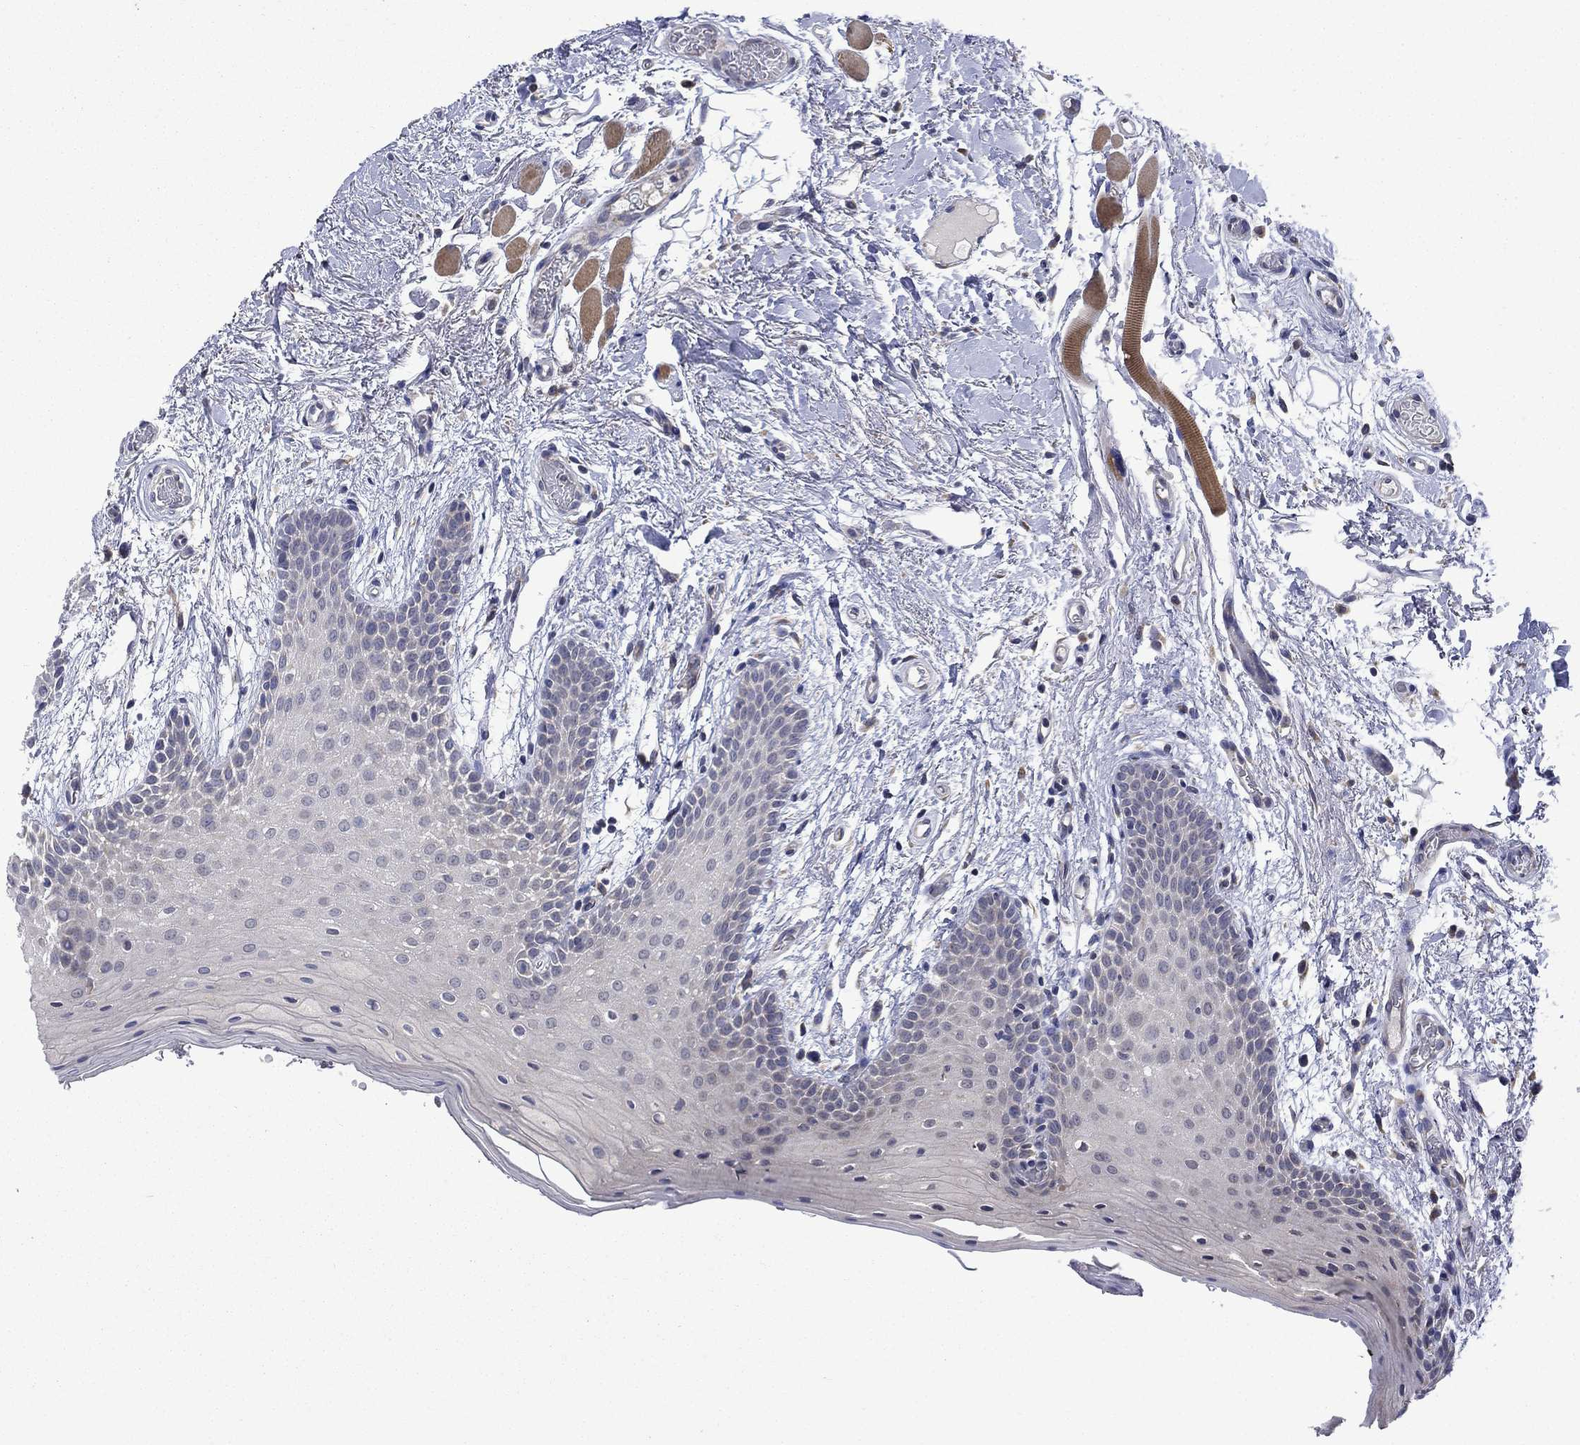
{"staining": {"intensity": "negative", "quantity": "none", "location": "none"}, "tissue": "oral mucosa", "cell_type": "Squamous epithelial cells", "image_type": "normal", "snomed": [{"axis": "morphology", "description": "Normal tissue, NOS"}, {"axis": "topography", "description": "Oral tissue"}, {"axis": "topography", "description": "Tounge, NOS"}], "caption": "This is an IHC photomicrograph of benign human oral mucosa. There is no staining in squamous epithelial cells.", "gene": "FURIN", "patient": {"sex": "female", "age": 86}}